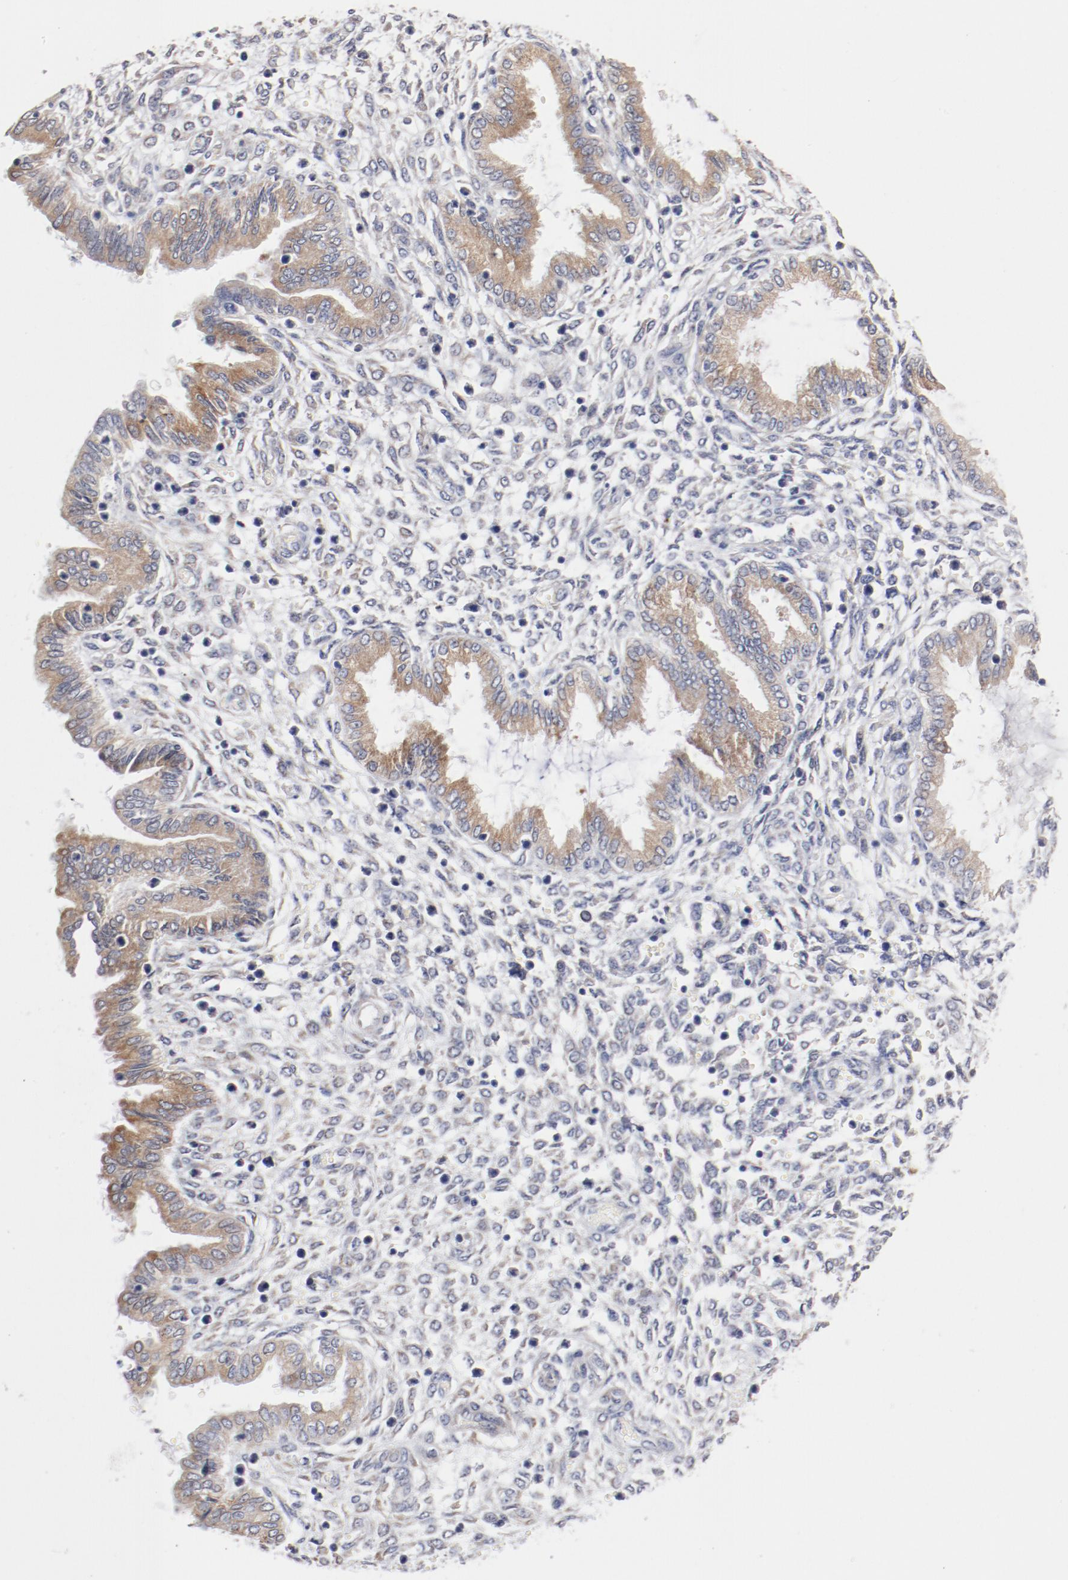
{"staining": {"intensity": "negative", "quantity": "none", "location": "none"}, "tissue": "endometrium", "cell_type": "Cells in endometrial stroma", "image_type": "normal", "snomed": [{"axis": "morphology", "description": "Normal tissue, NOS"}, {"axis": "topography", "description": "Endometrium"}], "caption": "This is an immunohistochemistry (IHC) photomicrograph of benign endometrium. There is no expression in cells in endometrial stroma.", "gene": "AK7", "patient": {"sex": "female", "age": 33}}